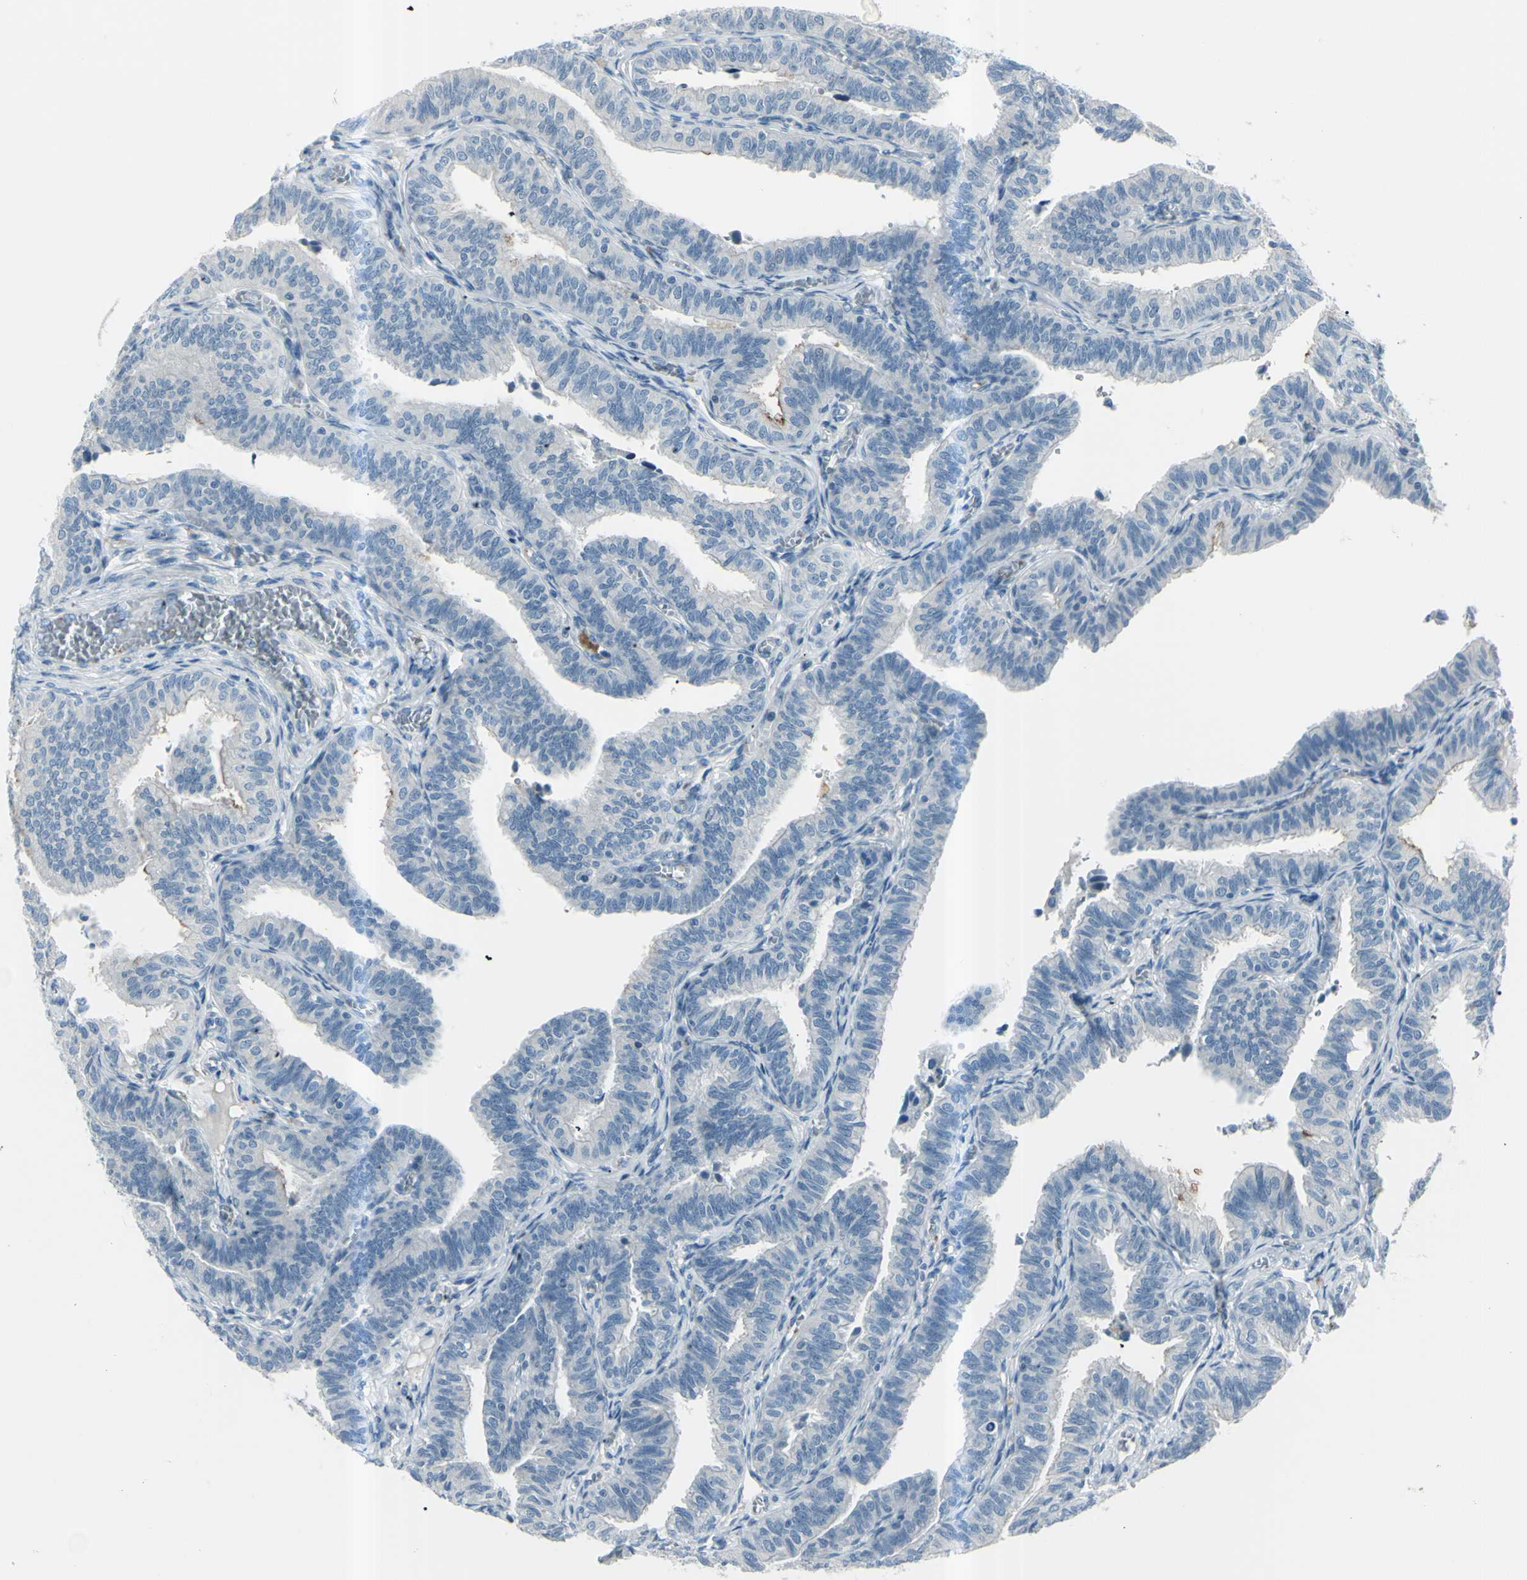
{"staining": {"intensity": "negative", "quantity": "none", "location": "none"}, "tissue": "fallopian tube", "cell_type": "Glandular cells", "image_type": "normal", "snomed": [{"axis": "morphology", "description": "Normal tissue, NOS"}, {"axis": "topography", "description": "Fallopian tube"}], "caption": "Immunohistochemistry (IHC) histopathology image of normal fallopian tube stained for a protein (brown), which displays no expression in glandular cells.", "gene": "GPR34", "patient": {"sex": "female", "age": 46}}